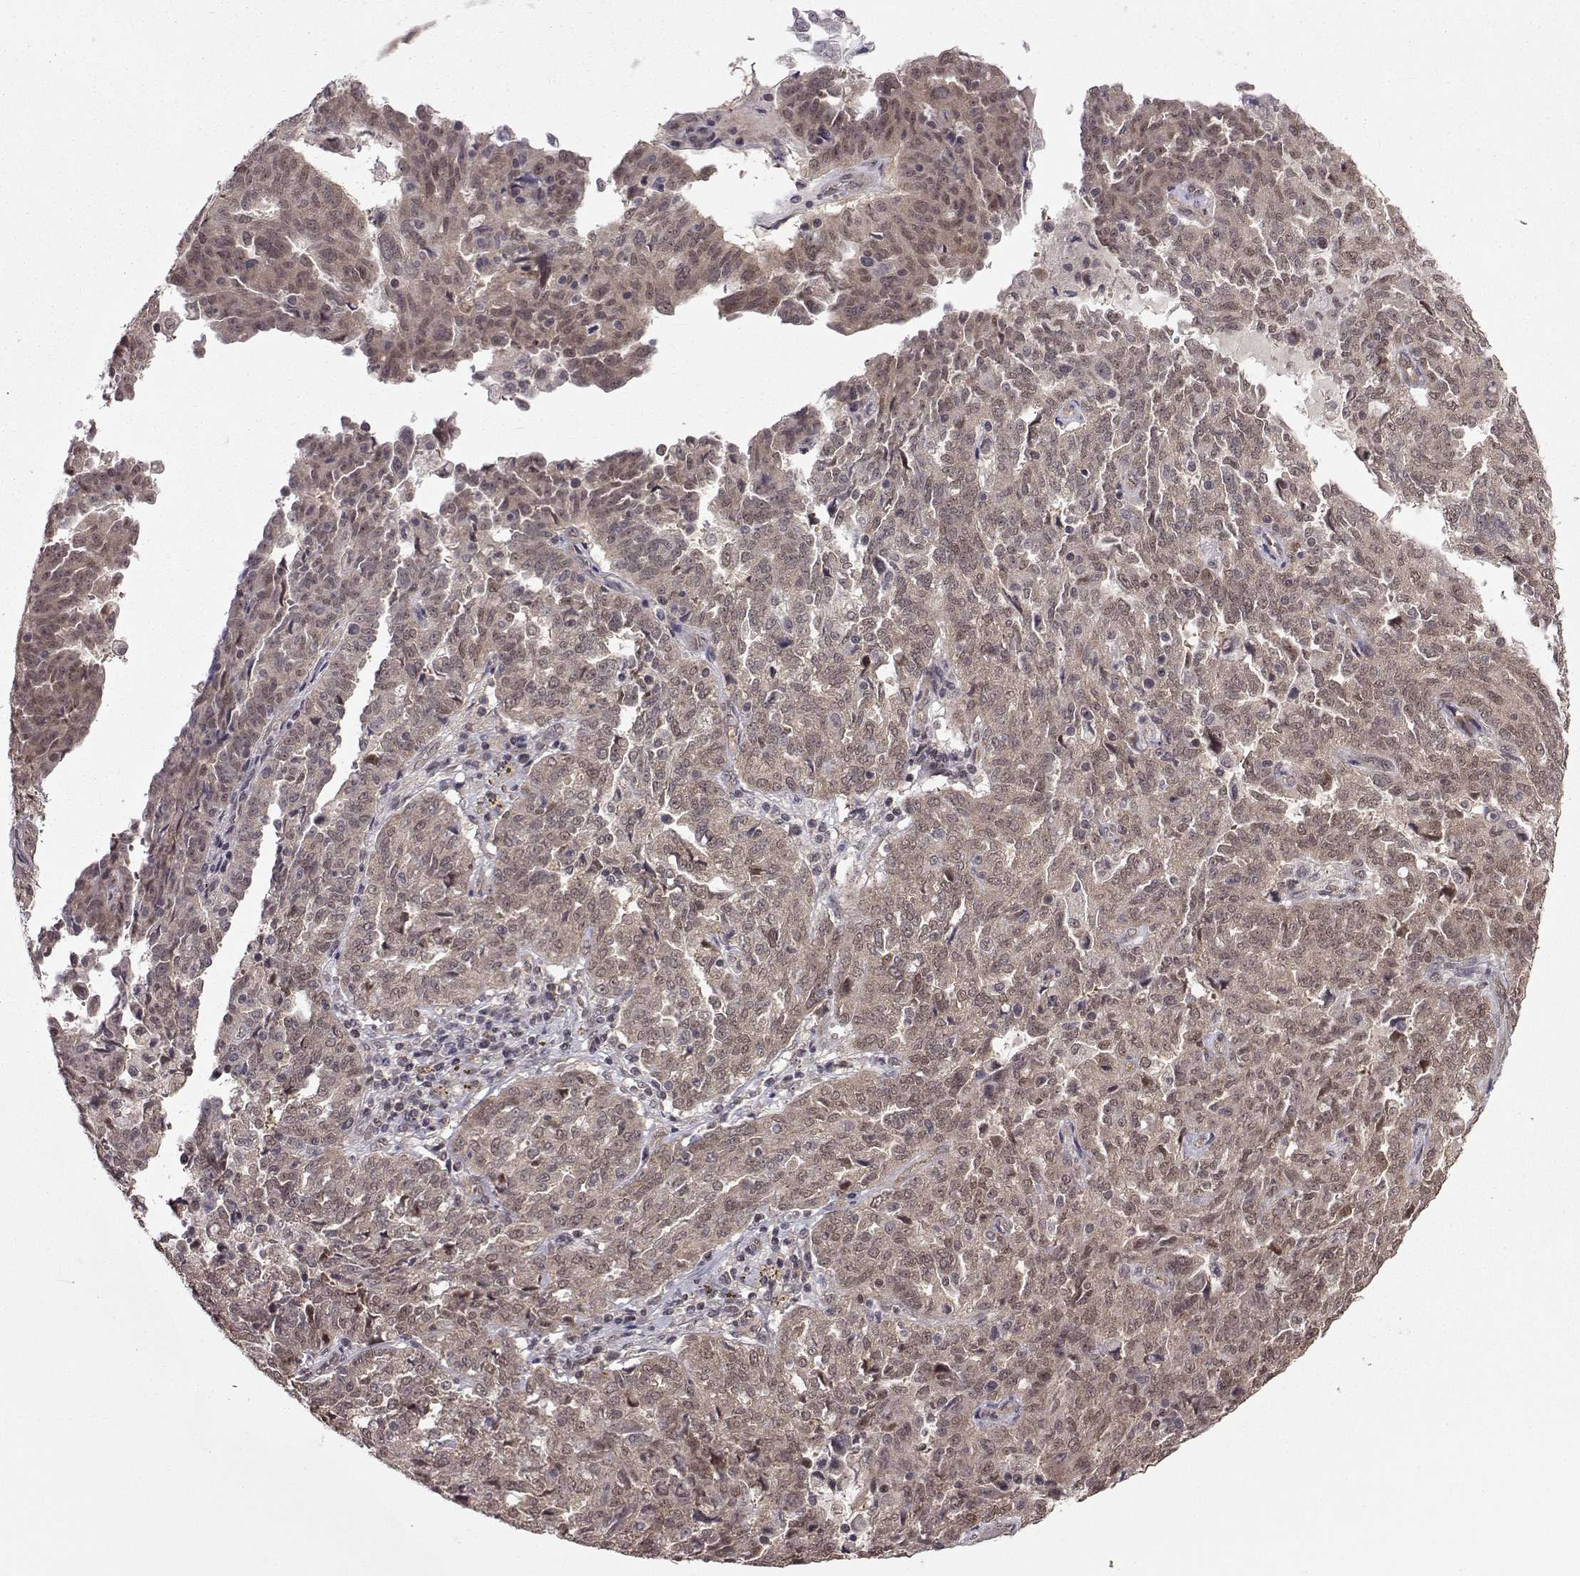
{"staining": {"intensity": "moderate", "quantity": ">75%", "location": "cytoplasmic/membranous"}, "tissue": "ovarian cancer", "cell_type": "Tumor cells", "image_type": "cancer", "snomed": [{"axis": "morphology", "description": "Cystadenocarcinoma, serous, NOS"}, {"axis": "topography", "description": "Ovary"}], "caption": "This photomicrograph shows immunohistochemistry staining of serous cystadenocarcinoma (ovarian), with medium moderate cytoplasmic/membranous expression in approximately >75% of tumor cells.", "gene": "PKN2", "patient": {"sex": "female", "age": 67}}